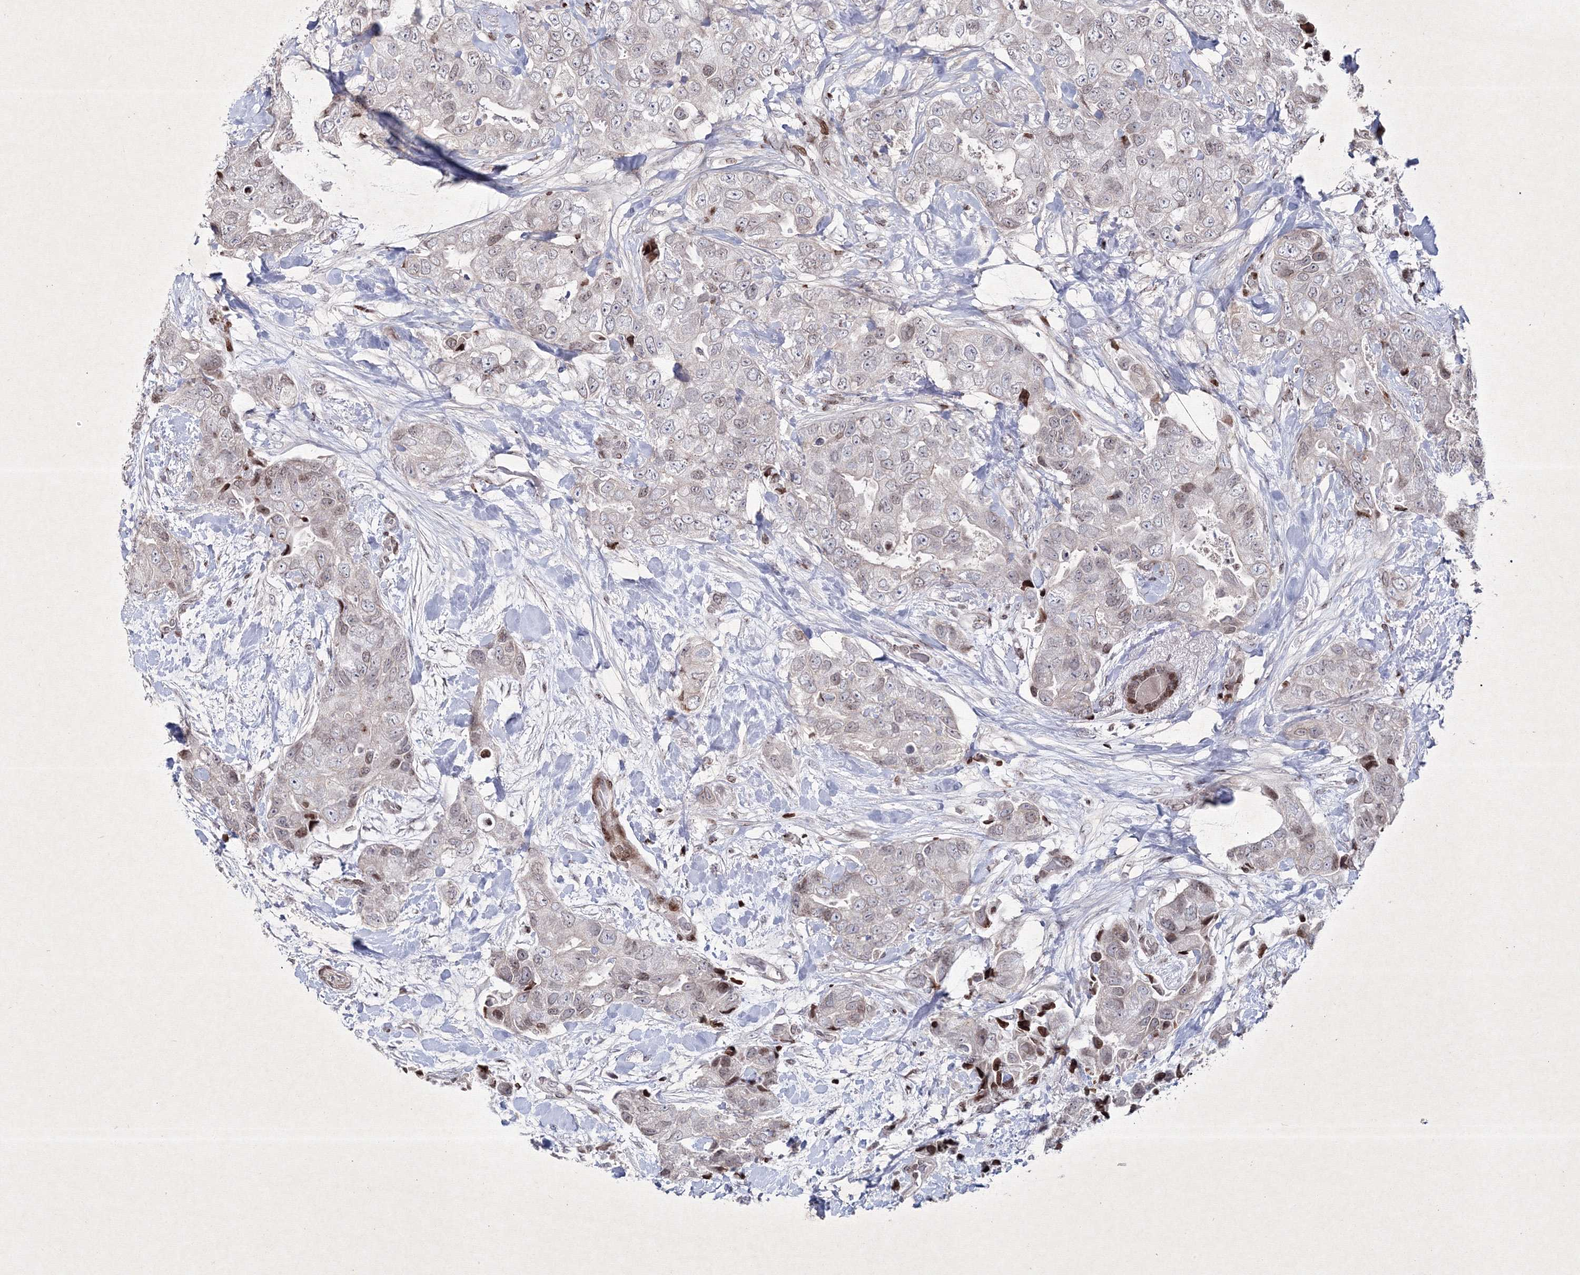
{"staining": {"intensity": "negative", "quantity": "none", "location": "none"}, "tissue": "breast cancer", "cell_type": "Tumor cells", "image_type": "cancer", "snomed": [{"axis": "morphology", "description": "Duct carcinoma"}, {"axis": "topography", "description": "Breast"}], "caption": "Immunohistochemical staining of breast infiltrating ductal carcinoma demonstrates no significant positivity in tumor cells. Nuclei are stained in blue.", "gene": "SMIM29", "patient": {"sex": "female", "age": 62}}